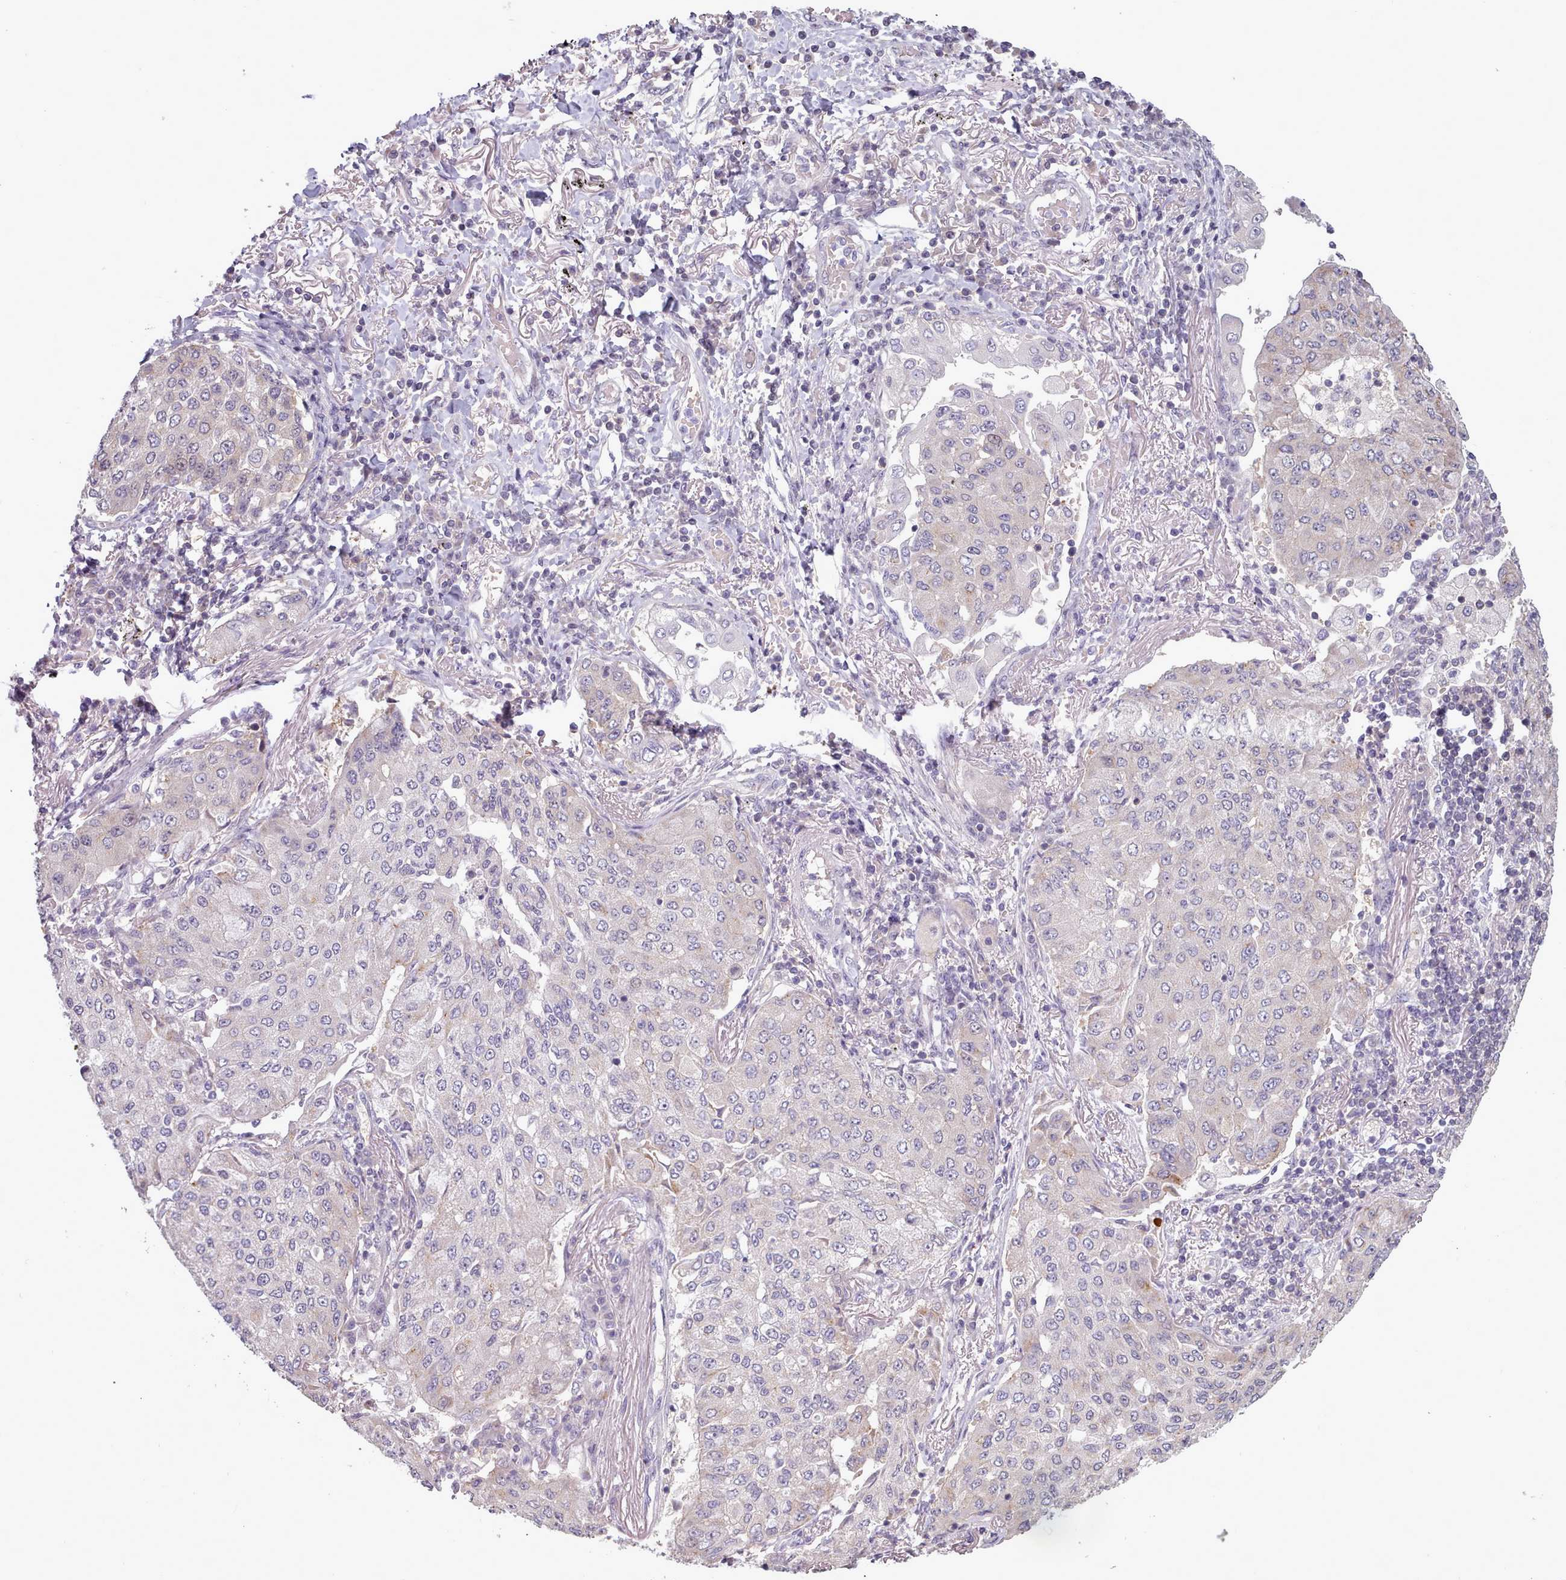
{"staining": {"intensity": "negative", "quantity": "none", "location": "none"}, "tissue": "lung cancer", "cell_type": "Tumor cells", "image_type": "cancer", "snomed": [{"axis": "morphology", "description": "Squamous cell carcinoma, NOS"}, {"axis": "topography", "description": "Lung"}], "caption": "Tumor cells show no significant protein positivity in squamous cell carcinoma (lung). (Brightfield microscopy of DAB (3,3'-diaminobenzidine) immunohistochemistry at high magnification).", "gene": "CLNS1A", "patient": {"sex": "male", "age": 74}}